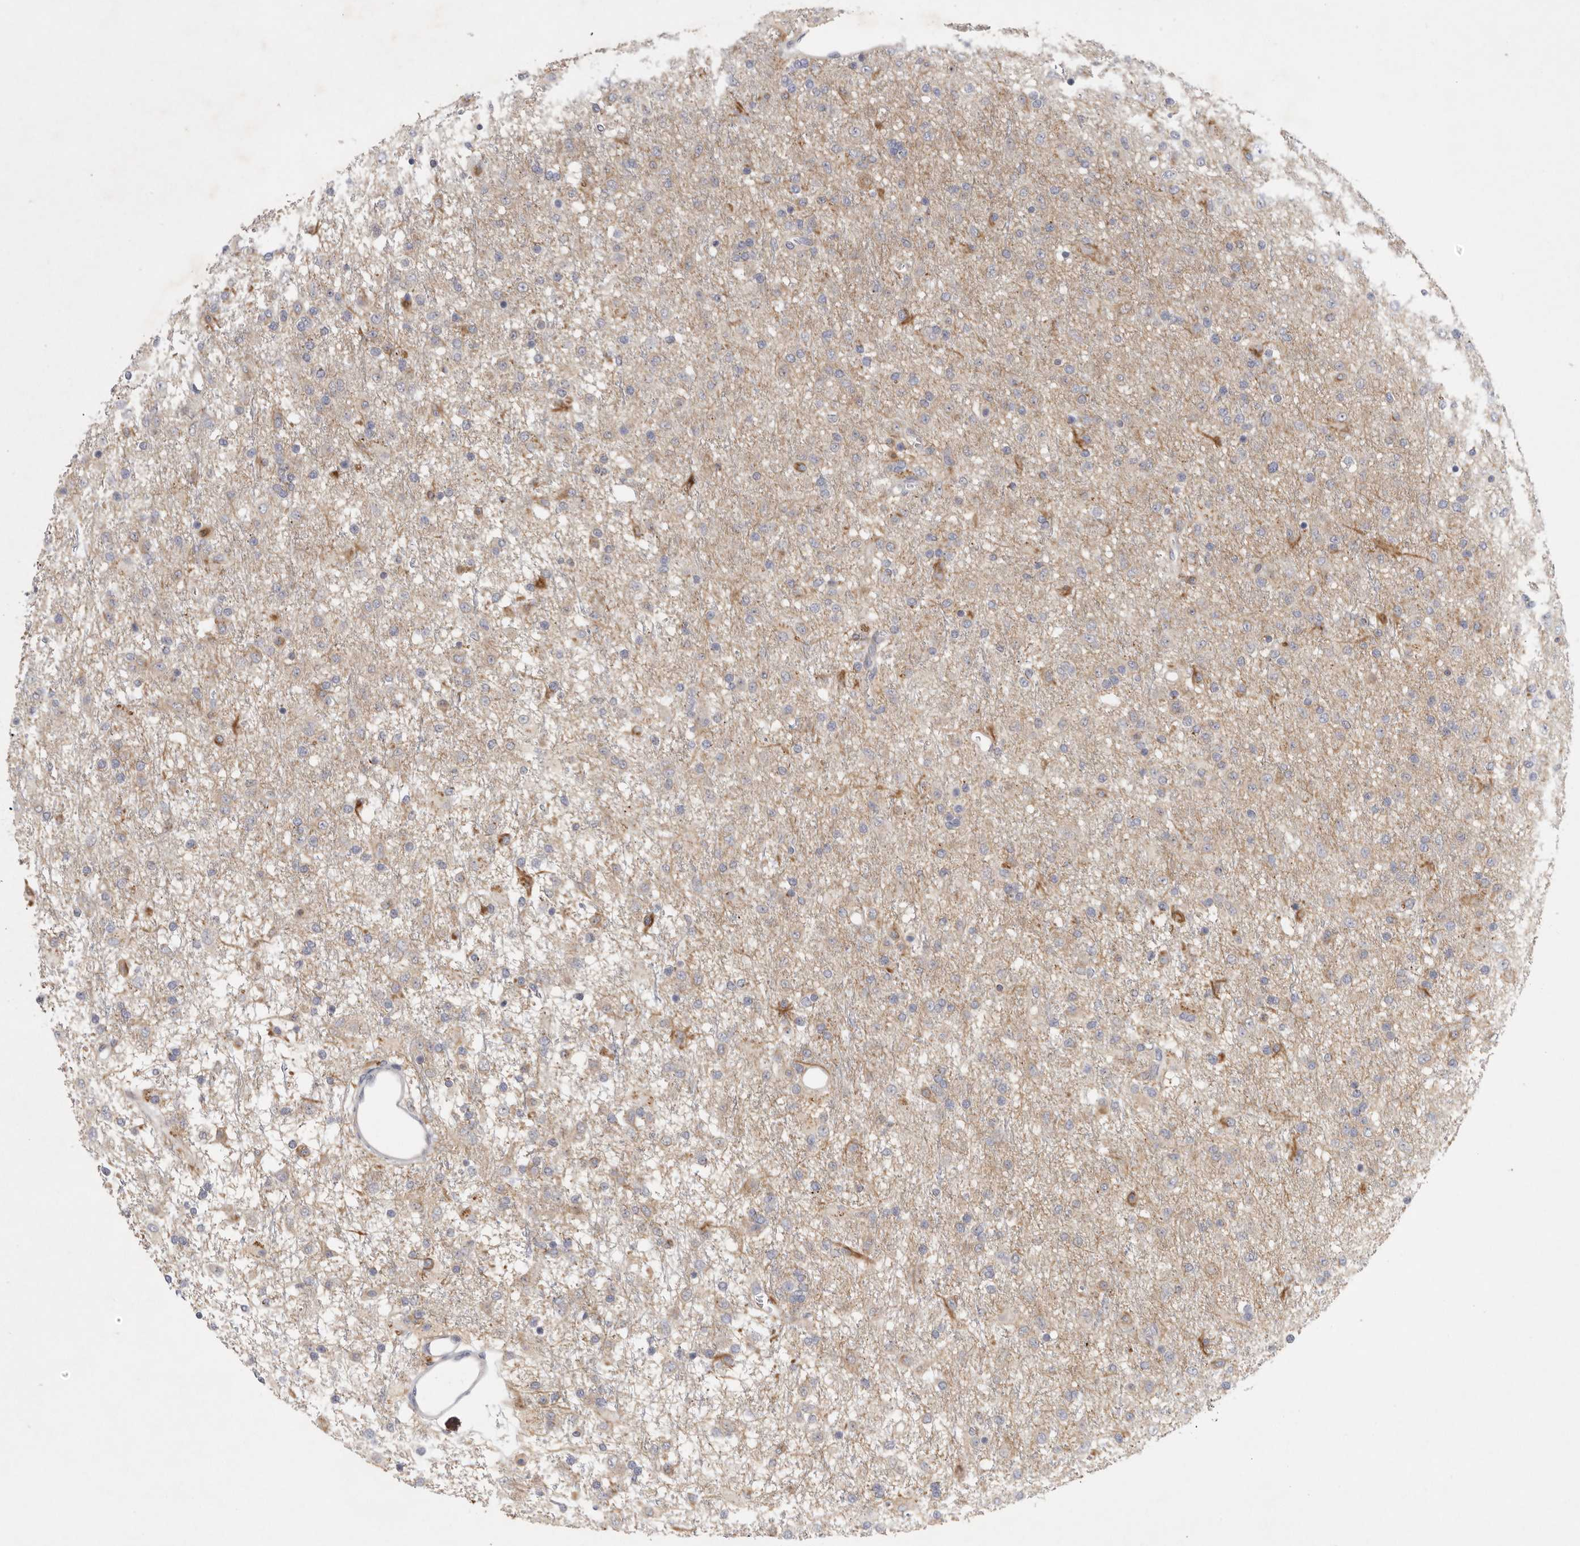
{"staining": {"intensity": "weak", "quantity": "<25%", "location": "cytoplasmic/membranous"}, "tissue": "glioma", "cell_type": "Tumor cells", "image_type": "cancer", "snomed": [{"axis": "morphology", "description": "Glioma, malignant, Low grade"}, {"axis": "topography", "description": "Brain"}], "caption": "This is an immunohistochemistry (IHC) photomicrograph of human low-grade glioma (malignant). There is no positivity in tumor cells.", "gene": "CFAP298", "patient": {"sex": "male", "age": 65}}